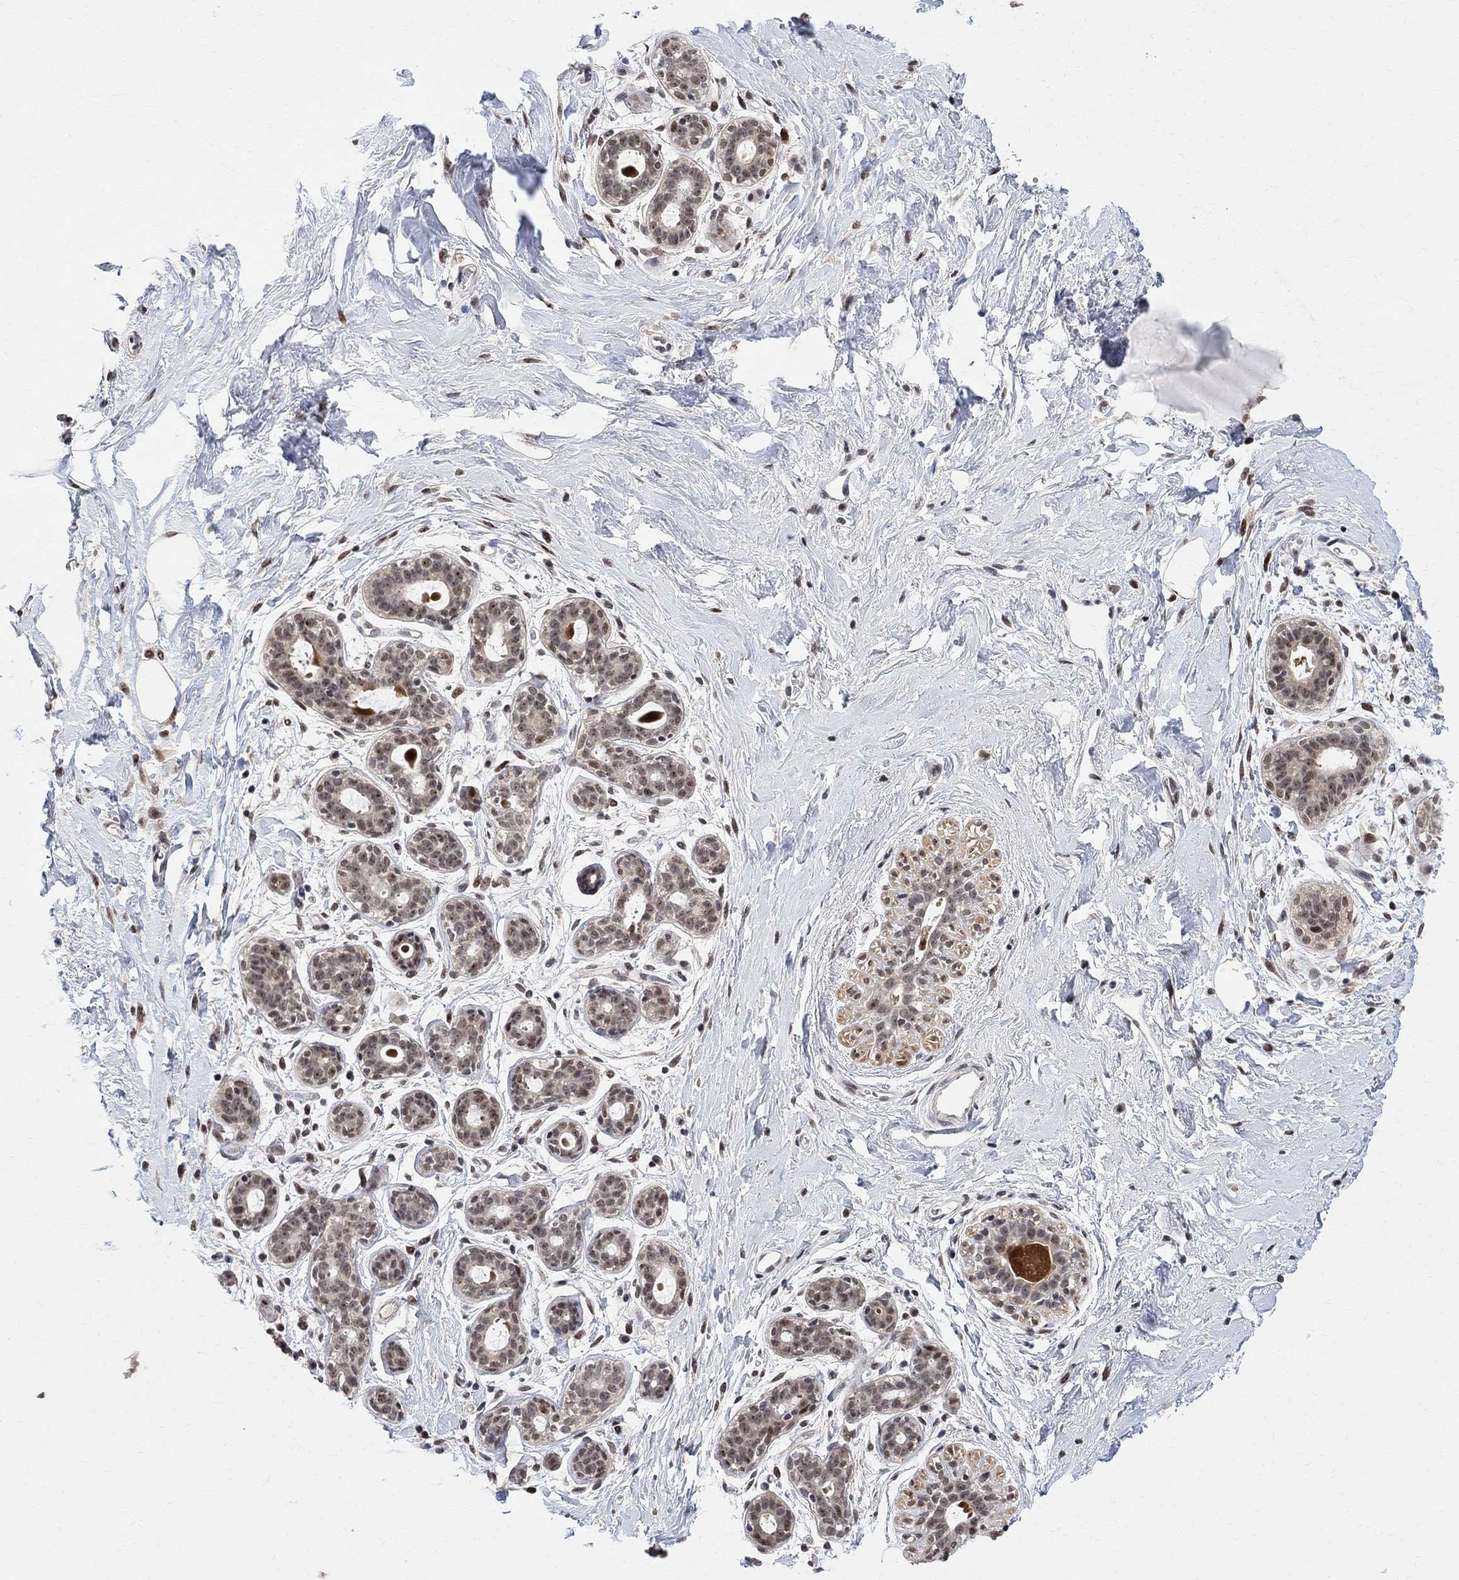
{"staining": {"intensity": "negative", "quantity": "none", "location": "none"}, "tissue": "breast", "cell_type": "Adipocytes", "image_type": "normal", "snomed": [{"axis": "morphology", "description": "Normal tissue, NOS"}, {"axis": "topography", "description": "Breast"}], "caption": "This is a photomicrograph of immunohistochemistry staining of benign breast, which shows no staining in adipocytes.", "gene": "E4F1", "patient": {"sex": "female", "age": 43}}